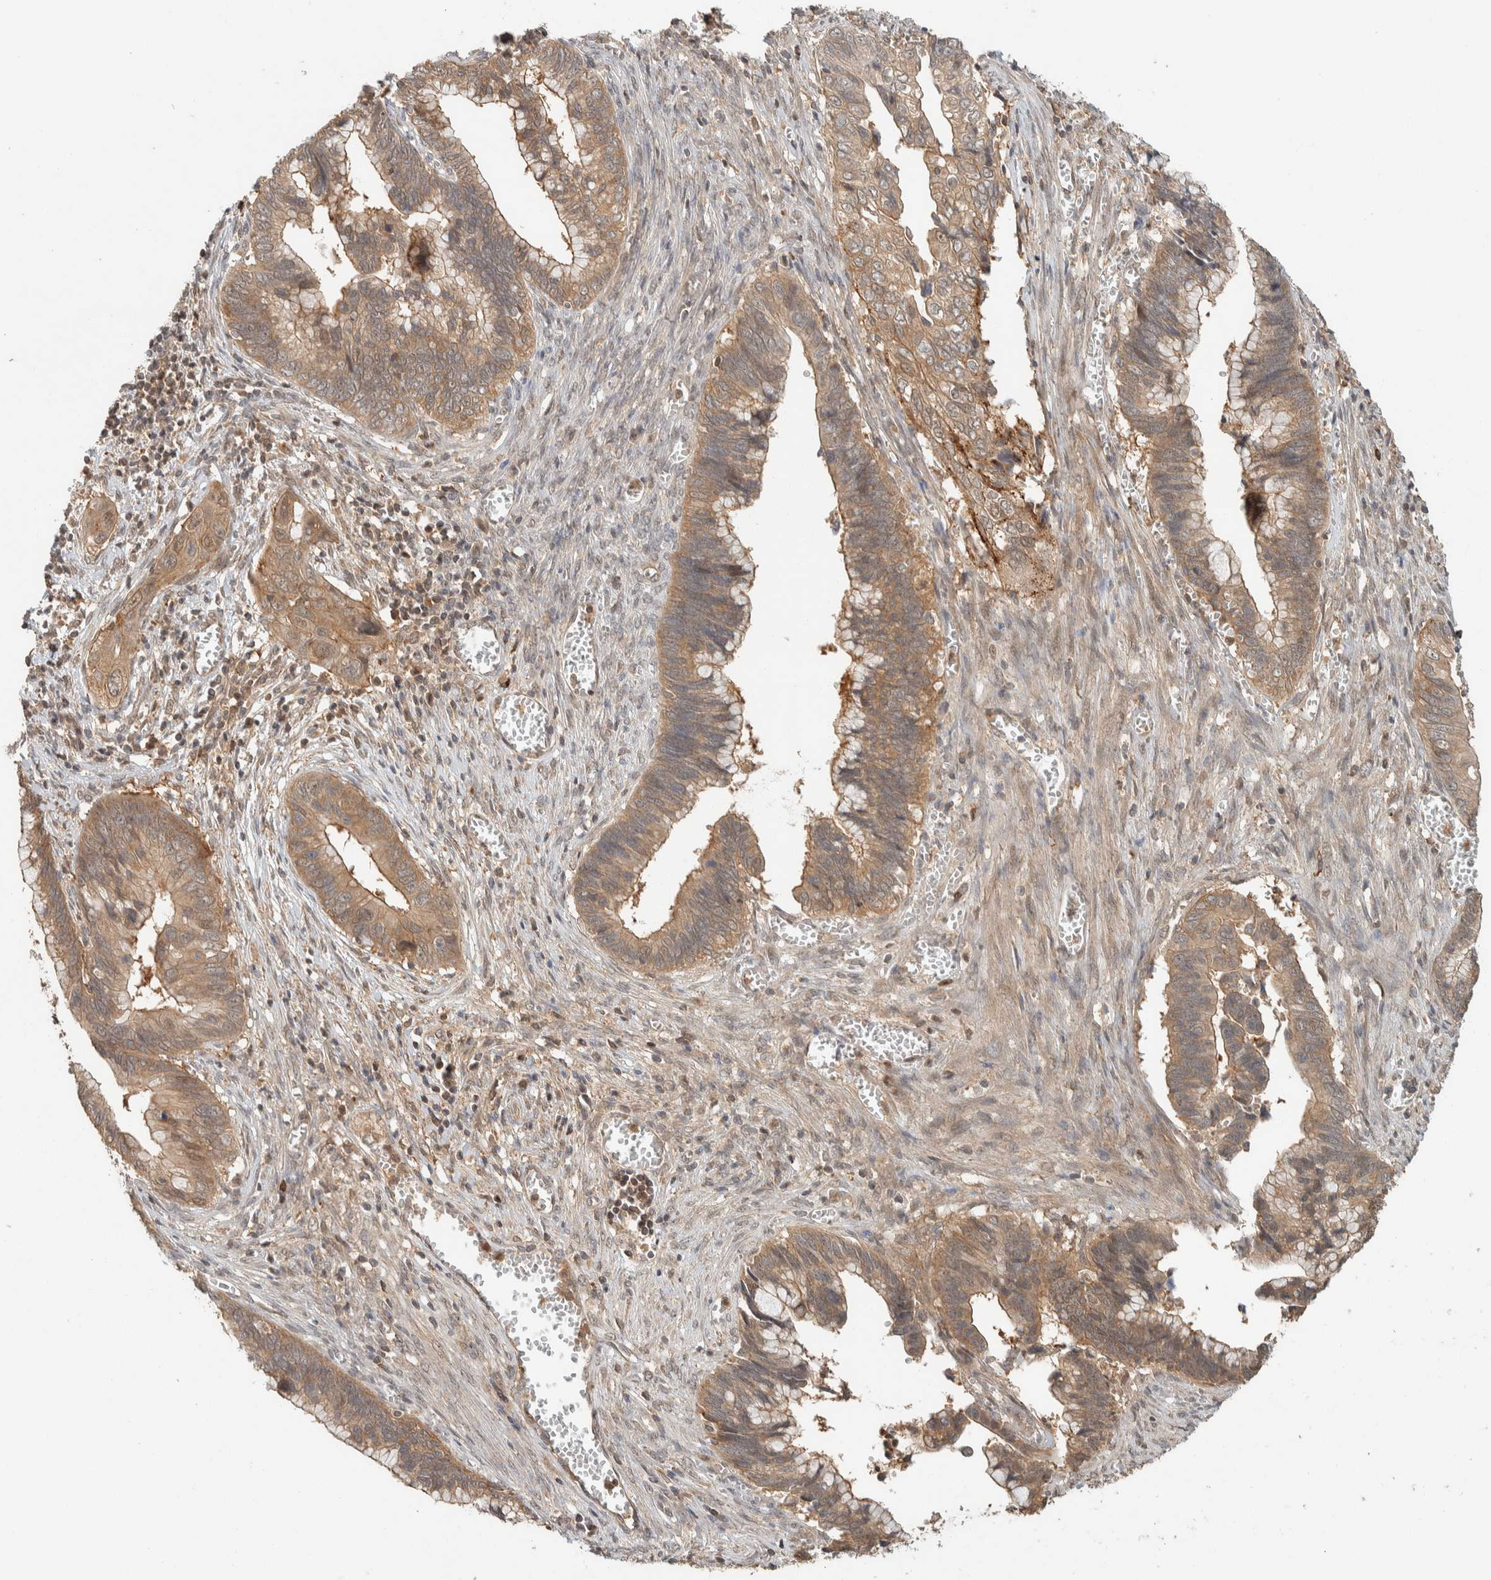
{"staining": {"intensity": "moderate", "quantity": ">75%", "location": "cytoplasmic/membranous,nuclear"}, "tissue": "cervical cancer", "cell_type": "Tumor cells", "image_type": "cancer", "snomed": [{"axis": "morphology", "description": "Adenocarcinoma, NOS"}, {"axis": "topography", "description": "Cervix"}], "caption": "Protein expression analysis of cervical cancer (adenocarcinoma) exhibits moderate cytoplasmic/membranous and nuclear expression in approximately >75% of tumor cells.", "gene": "ZNF567", "patient": {"sex": "female", "age": 44}}